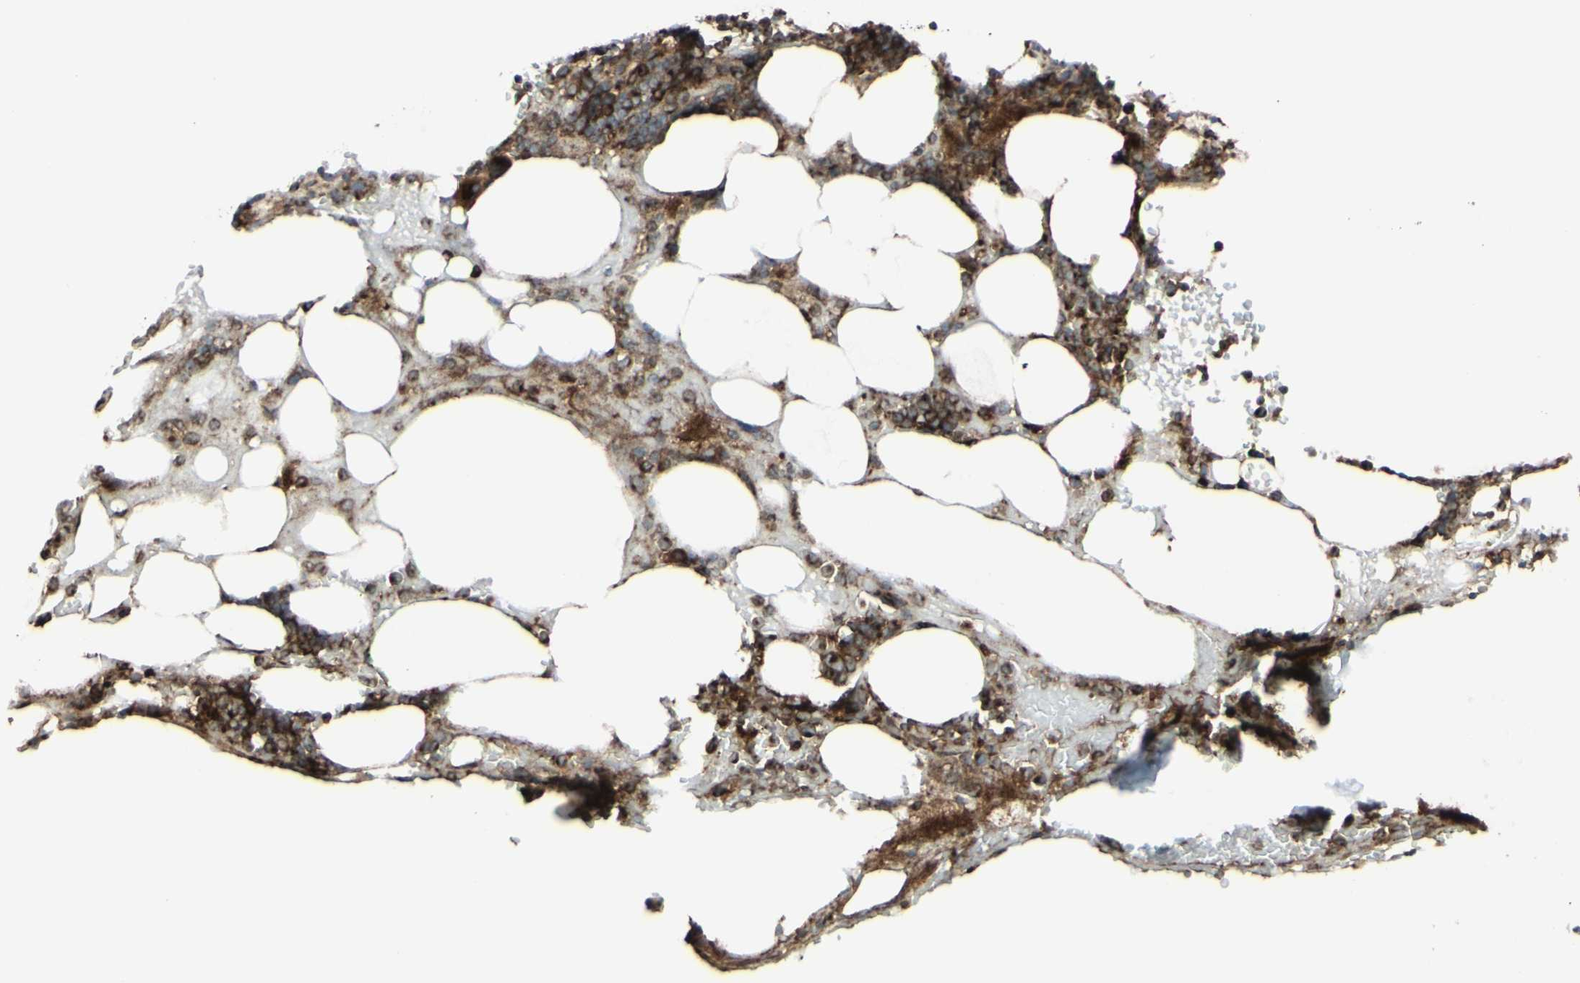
{"staining": {"intensity": "strong", "quantity": ">75%", "location": "cytoplasmic/membranous"}, "tissue": "bone marrow", "cell_type": "Hematopoietic cells", "image_type": "normal", "snomed": [{"axis": "morphology", "description": "Normal tissue, NOS"}, {"axis": "topography", "description": "Bone marrow"}], "caption": "Unremarkable bone marrow demonstrates strong cytoplasmic/membranous expression in about >75% of hematopoietic cells, visualized by immunohistochemistry.", "gene": "NAPA", "patient": {"sex": "female", "age": 73}}